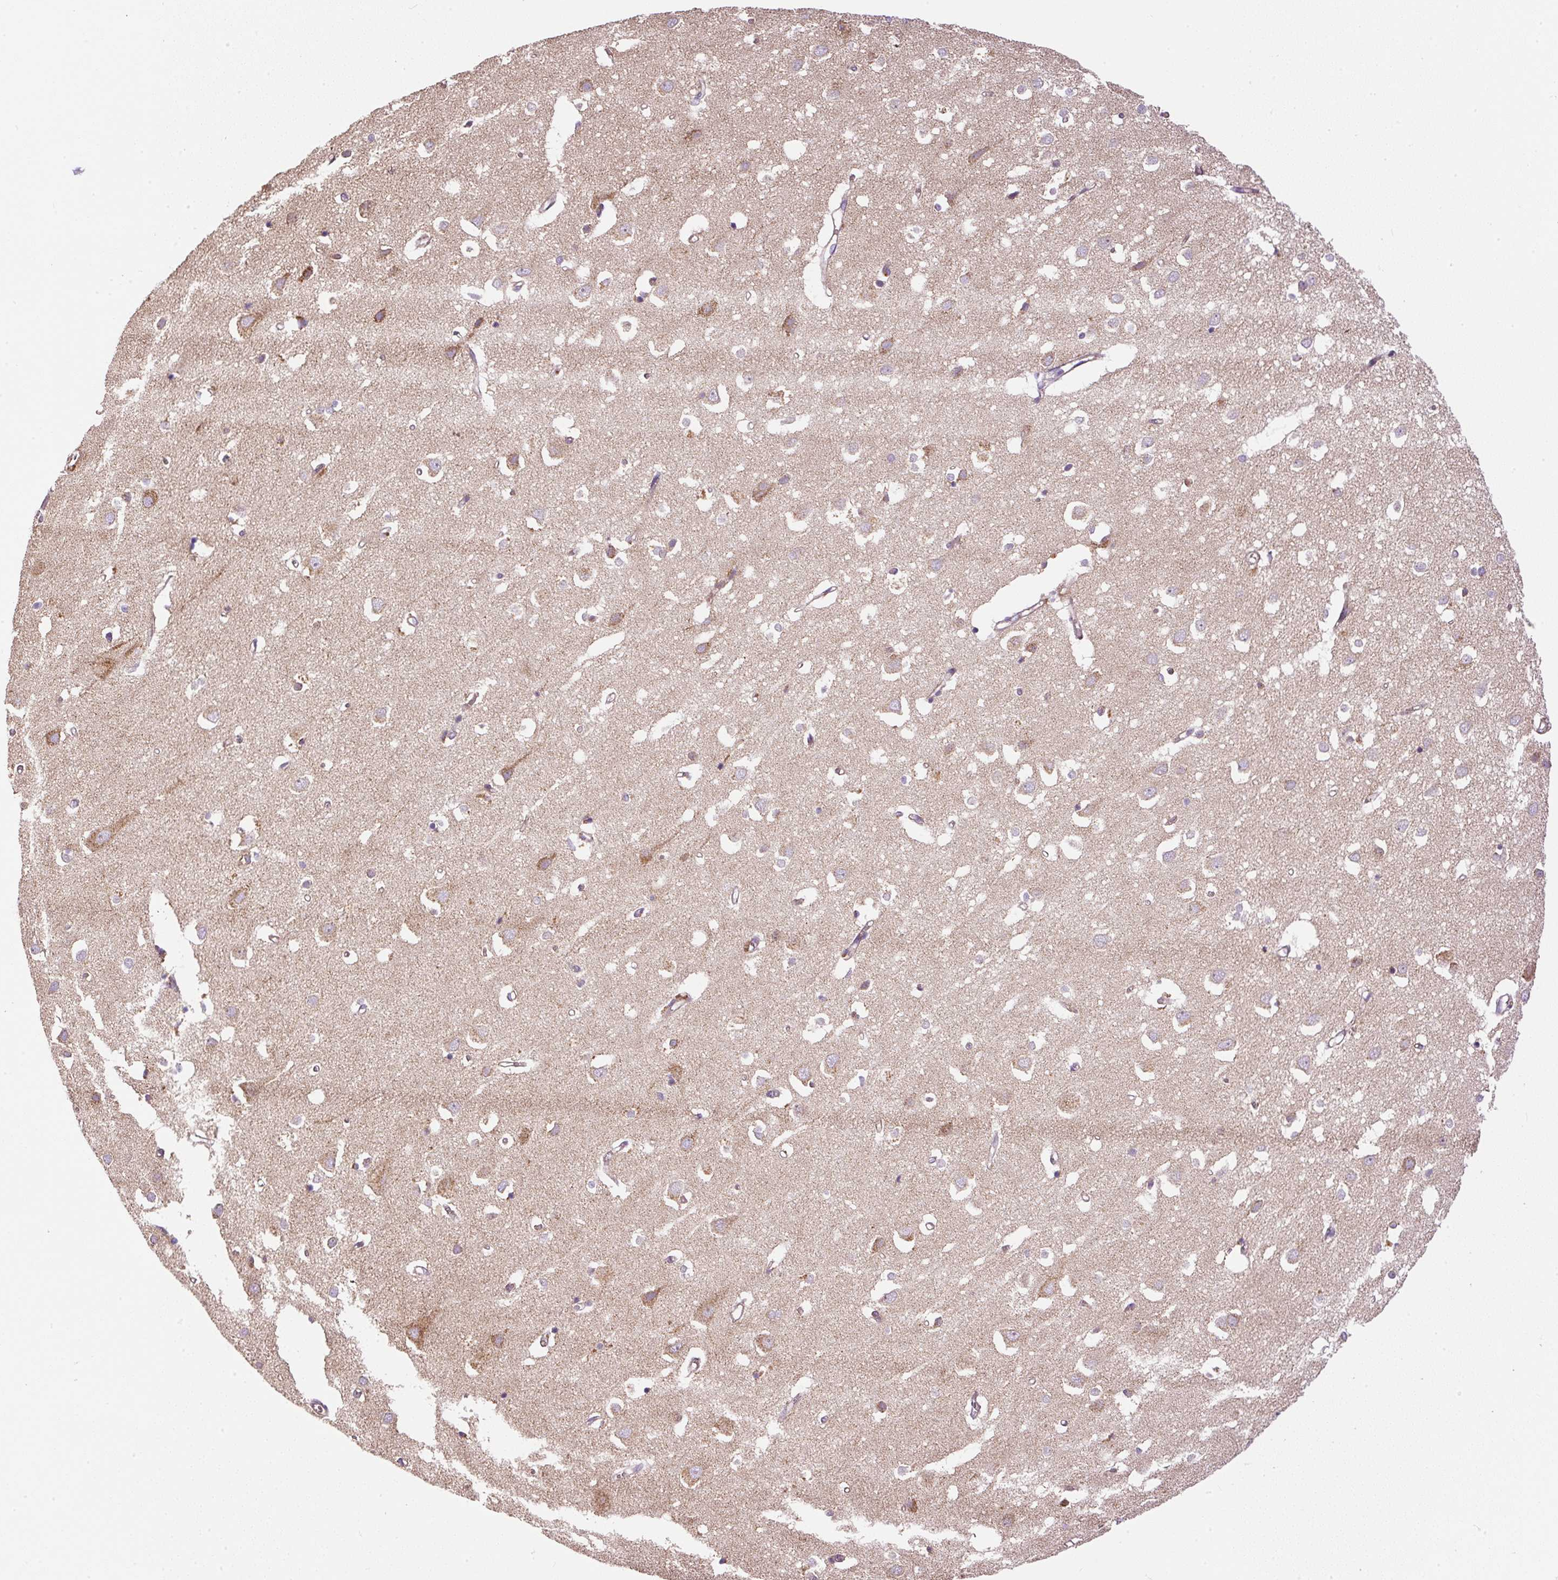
{"staining": {"intensity": "weak", "quantity": "25%-75%", "location": "cytoplasmic/membranous"}, "tissue": "cerebral cortex", "cell_type": "Endothelial cells", "image_type": "normal", "snomed": [{"axis": "morphology", "description": "Normal tissue, NOS"}, {"axis": "topography", "description": "Cerebral cortex"}], "caption": "Immunohistochemical staining of unremarkable human cerebral cortex demonstrates low levels of weak cytoplasmic/membranous positivity in approximately 25%-75% of endothelial cells.", "gene": "NDUFAF2", "patient": {"sex": "male", "age": 70}}